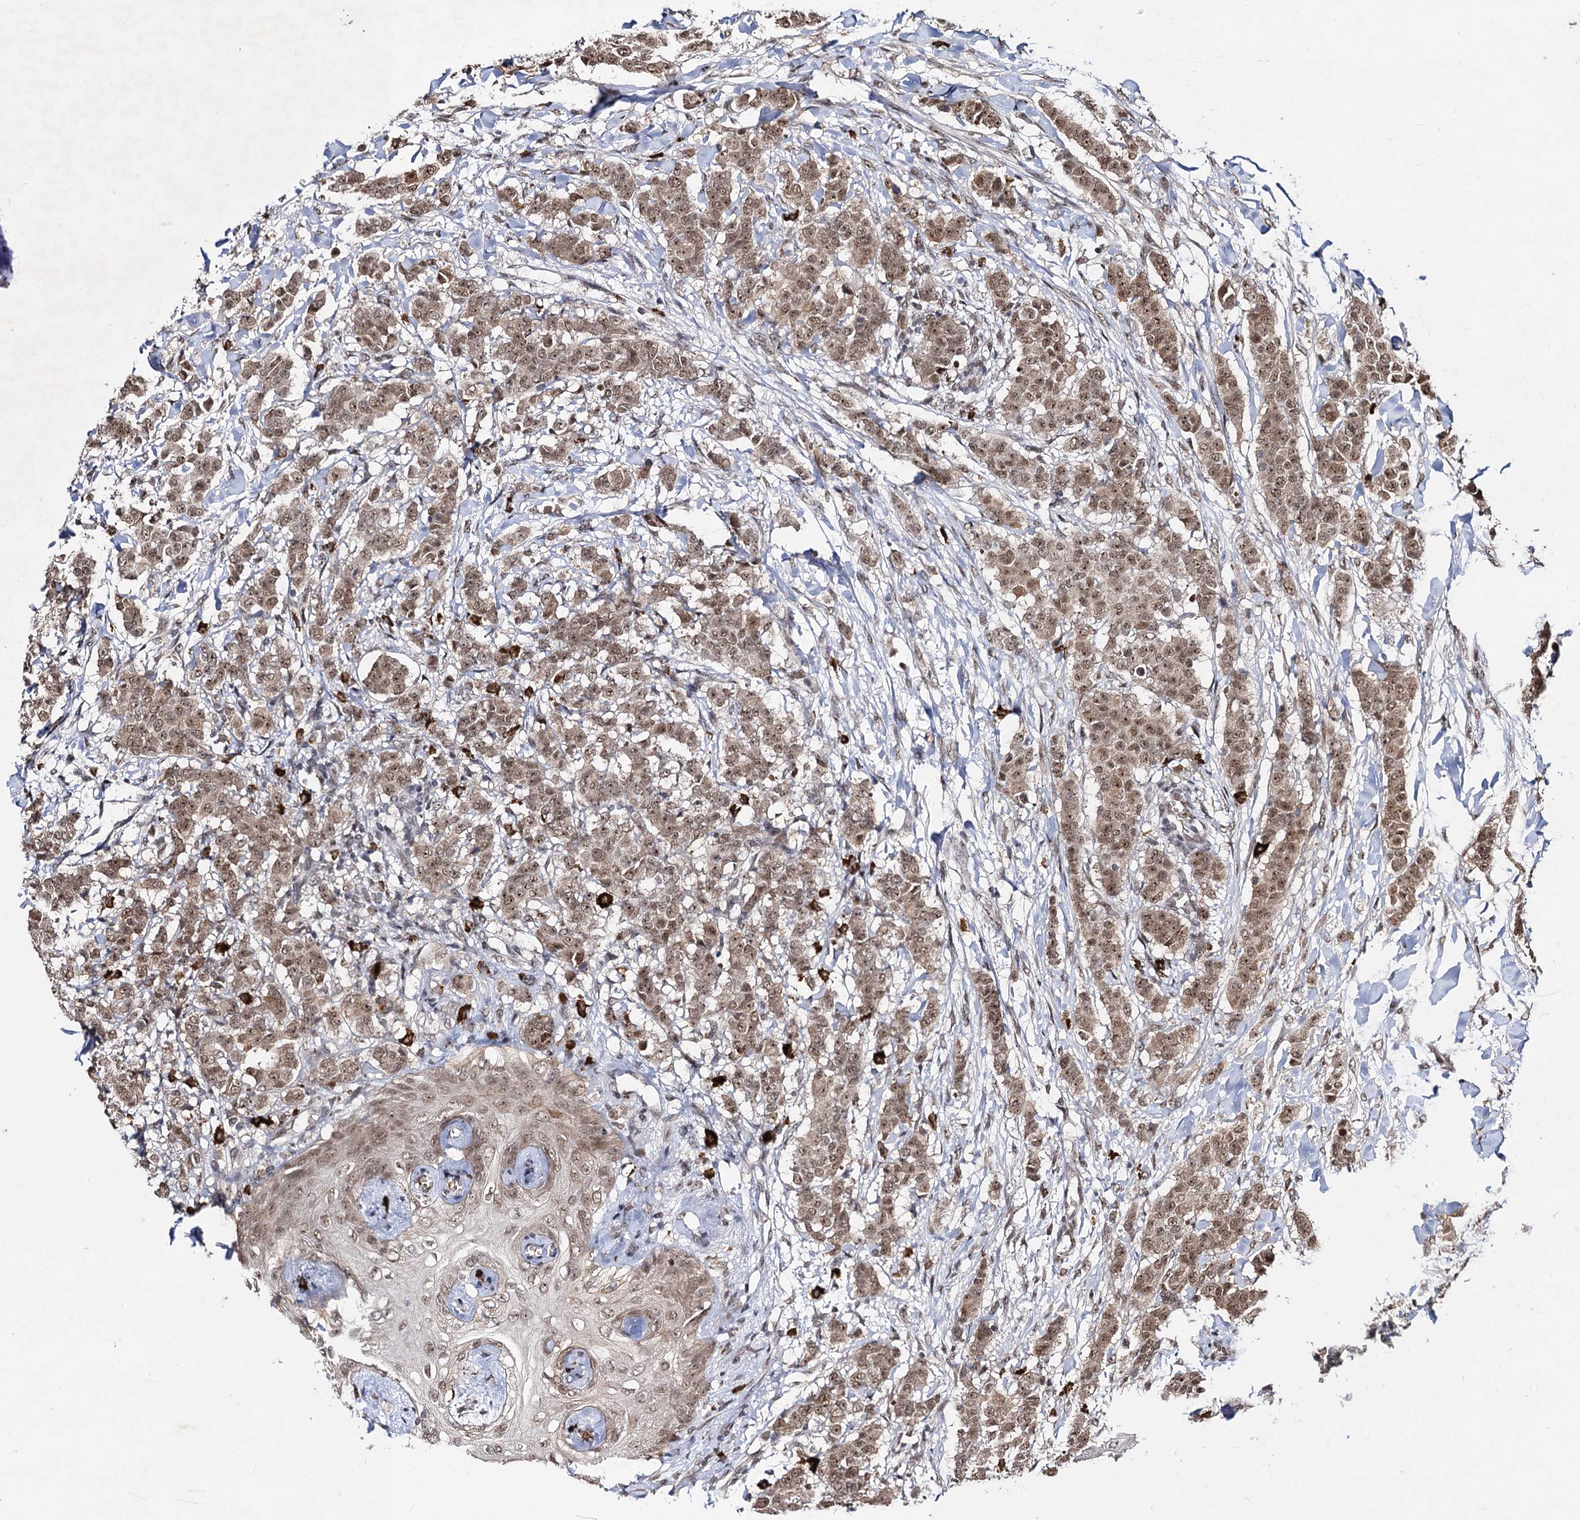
{"staining": {"intensity": "moderate", "quantity": ">75%", "location": "cytoplasmic/membranous,nuclear"}, "tissue": "breast cancer", "cell_type": "Tumor cells", "image_type": "cancer", "snomed": [{"axis": "morphology", "description": "Duct carcinoma"}, {"axis": "topography", "description": "Breast"}], "caption": "Tumor cells show medium levels of moderate cytoplasmic/membranous and nuclear expression in about >75% of cells in breast cancer (intraductal carcinoma).", "gene": "SFSWAP", "patient": {"sex": "female", "age": 40}}